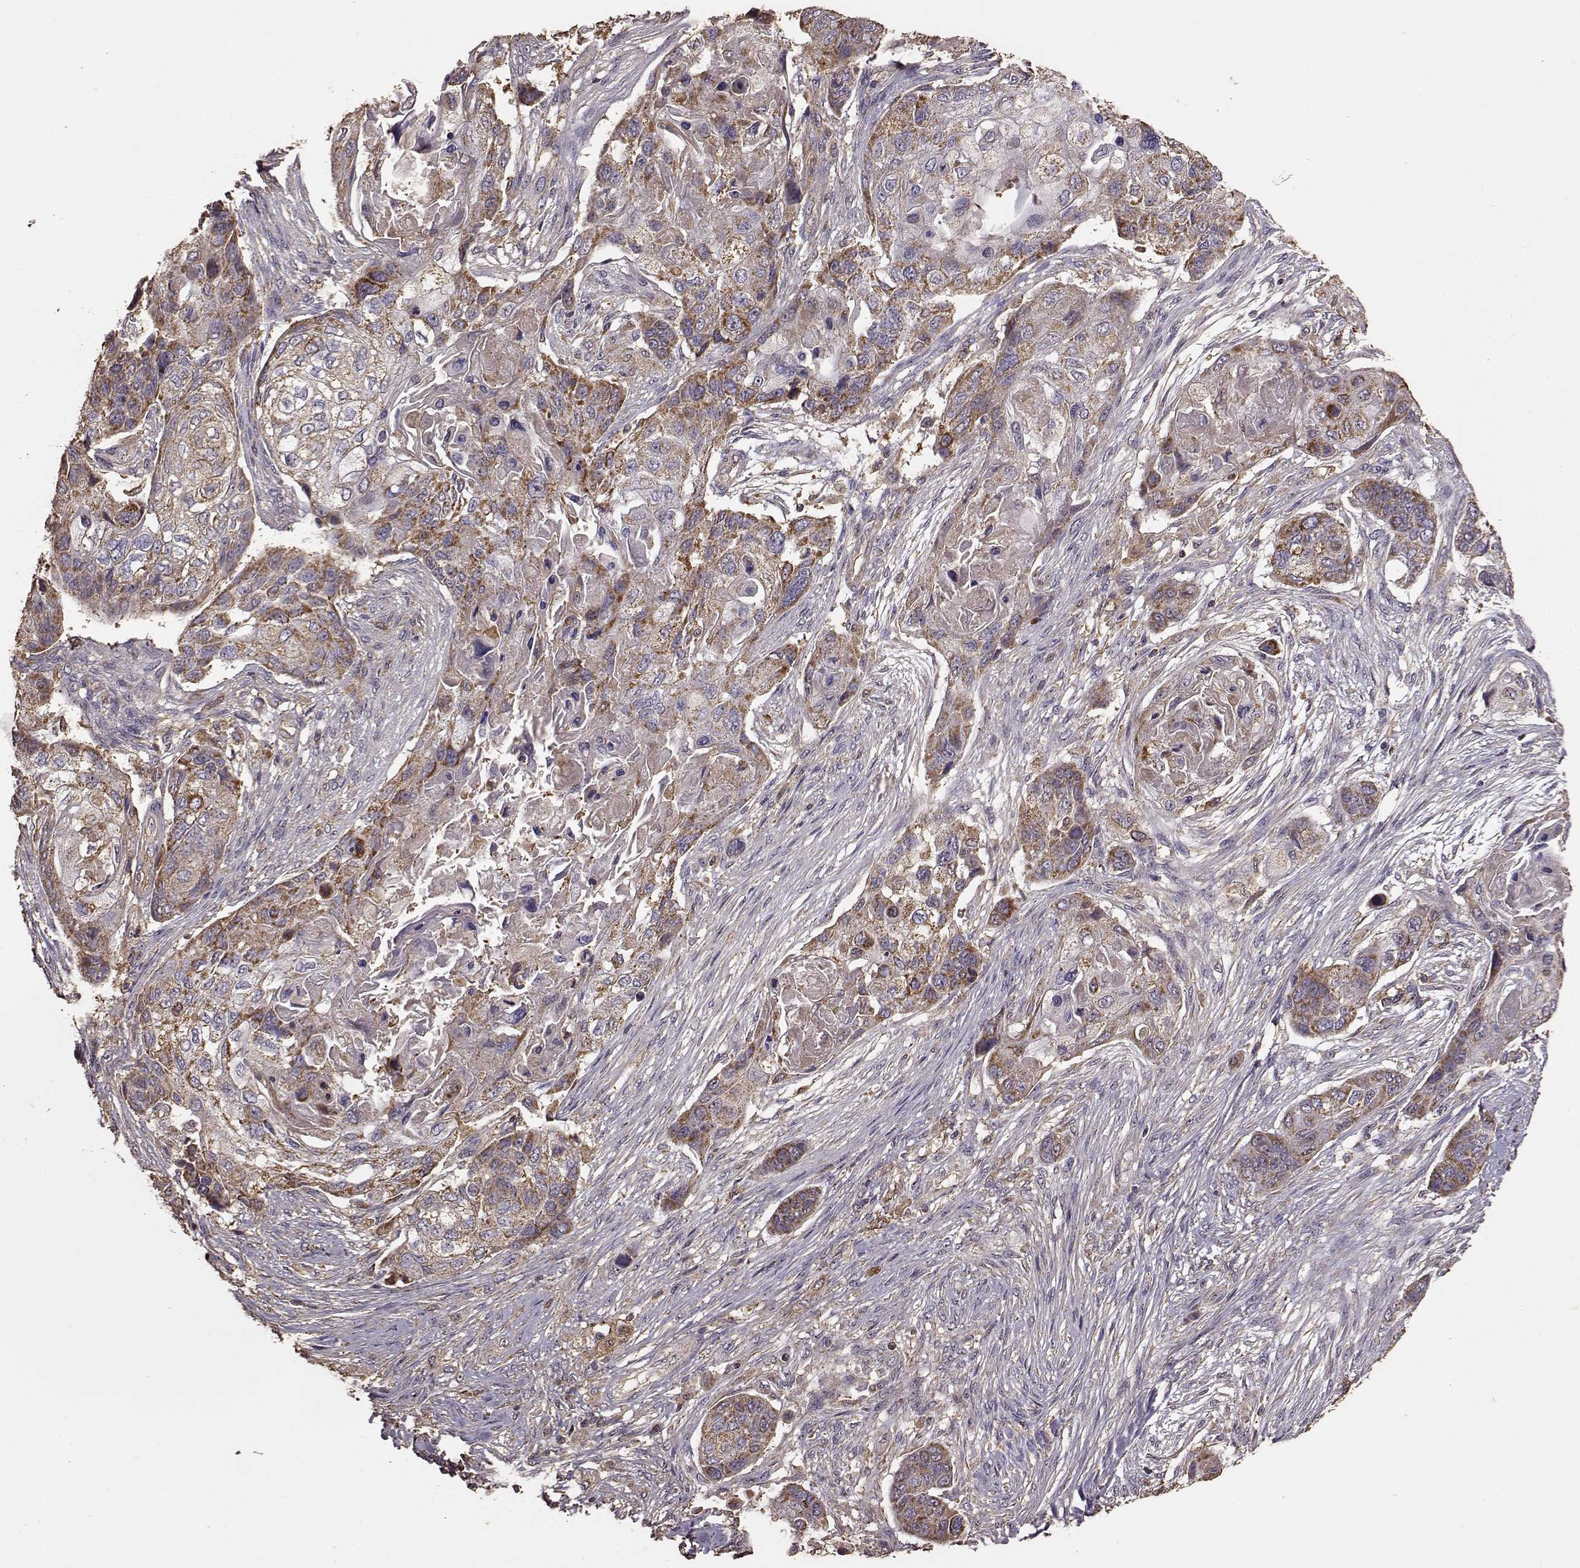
{"staining": {"intensity": "strong", "quantity": "25%-75%", "location": "cytoplasmic/membranous"}, "tissue": "lung cancer", "cell_type": "Tumor cells", "image_type": "cancer", "snomed": [{"axis": "morphology", "description": "Squamous cell carcinoma, NOS"}, {"axis": "topography", "description": "Lung"}], "caption": "Tumor cells demonstrate strong cytoplasmic/membranous staining in approximately 25%-75% of cells in squamous cell carcinoma (lung).", "gene": "PTGES2", "patient": {"sex": "male", "age": 69}}